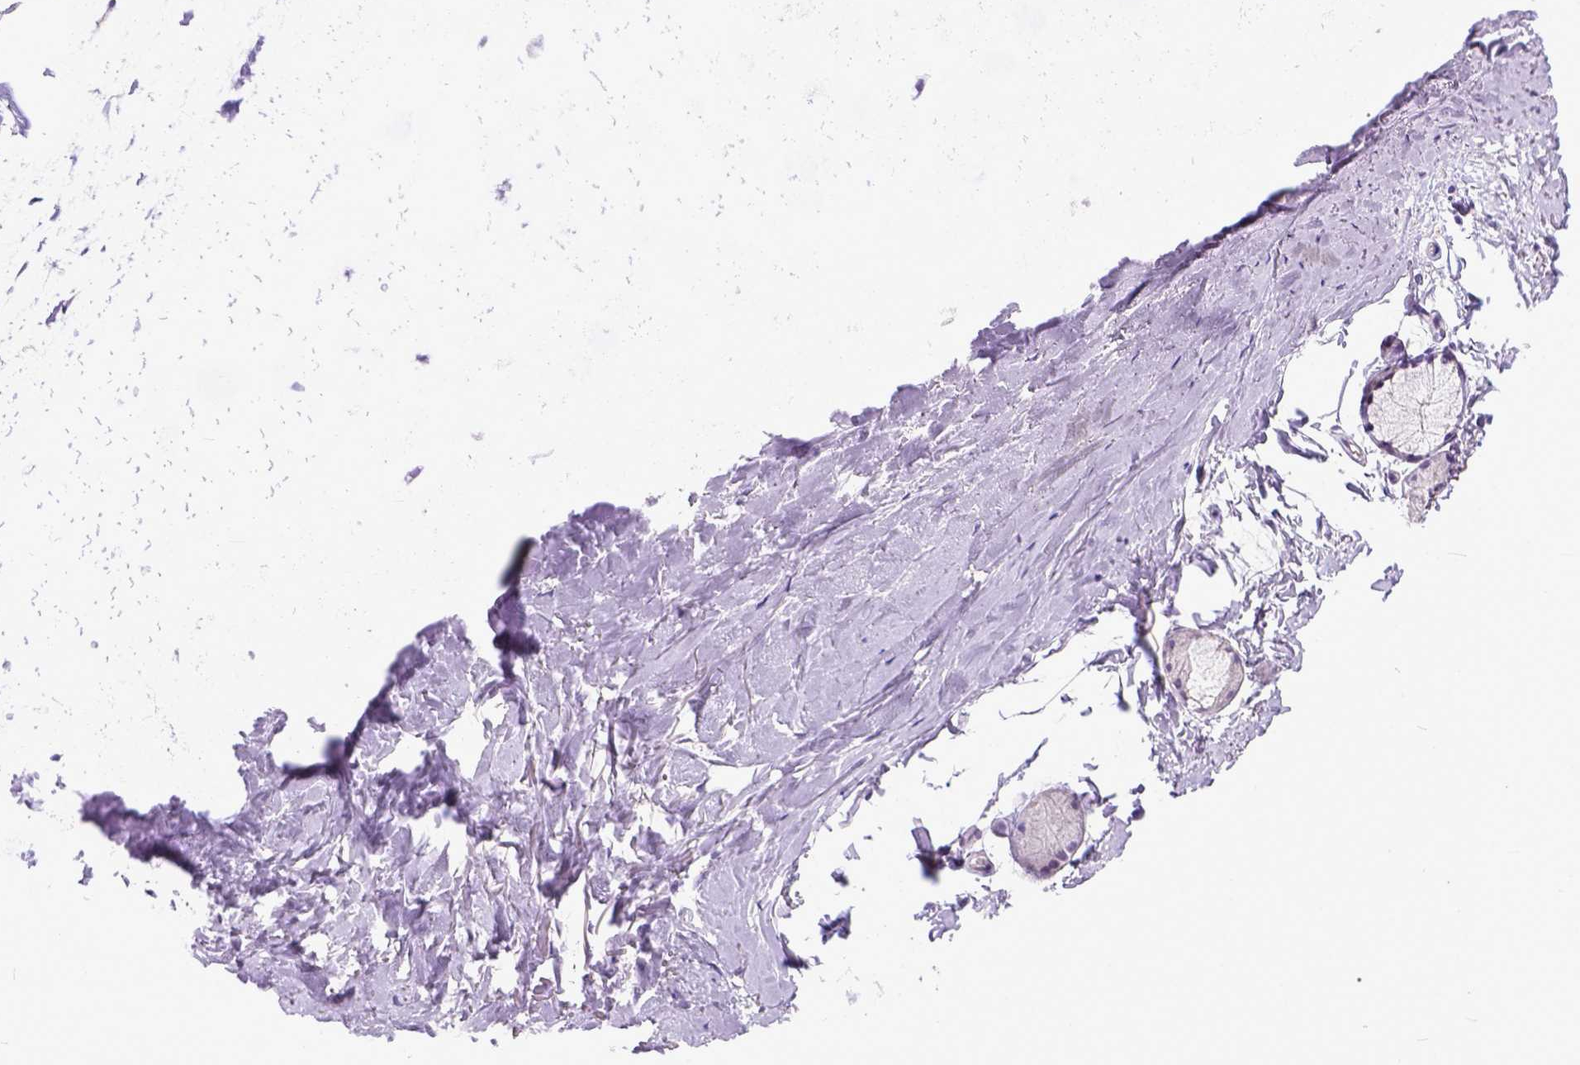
{"staining": {"intensity": "negative", "quantity": "none", "location": "none"}, "tissue": "adipose tissue", "cell_type": "Adipocytes", "image_type": "normal", "snomed": [{"axis": "morphology", "description": "Normal tissue, NOS"}, {"axis": "topography", "description": "Cartilage tissue"}, {"axis": "topography", "description": "Bronchus"}], "caption": "DAB (3,3'-diaminobenzidine) immunohistochemical staining of benign human adipose tissue demonstrates no significant staining in adipocytes.", "gene": "PLK5", "patient": {"sex": "female", "age": 79}}